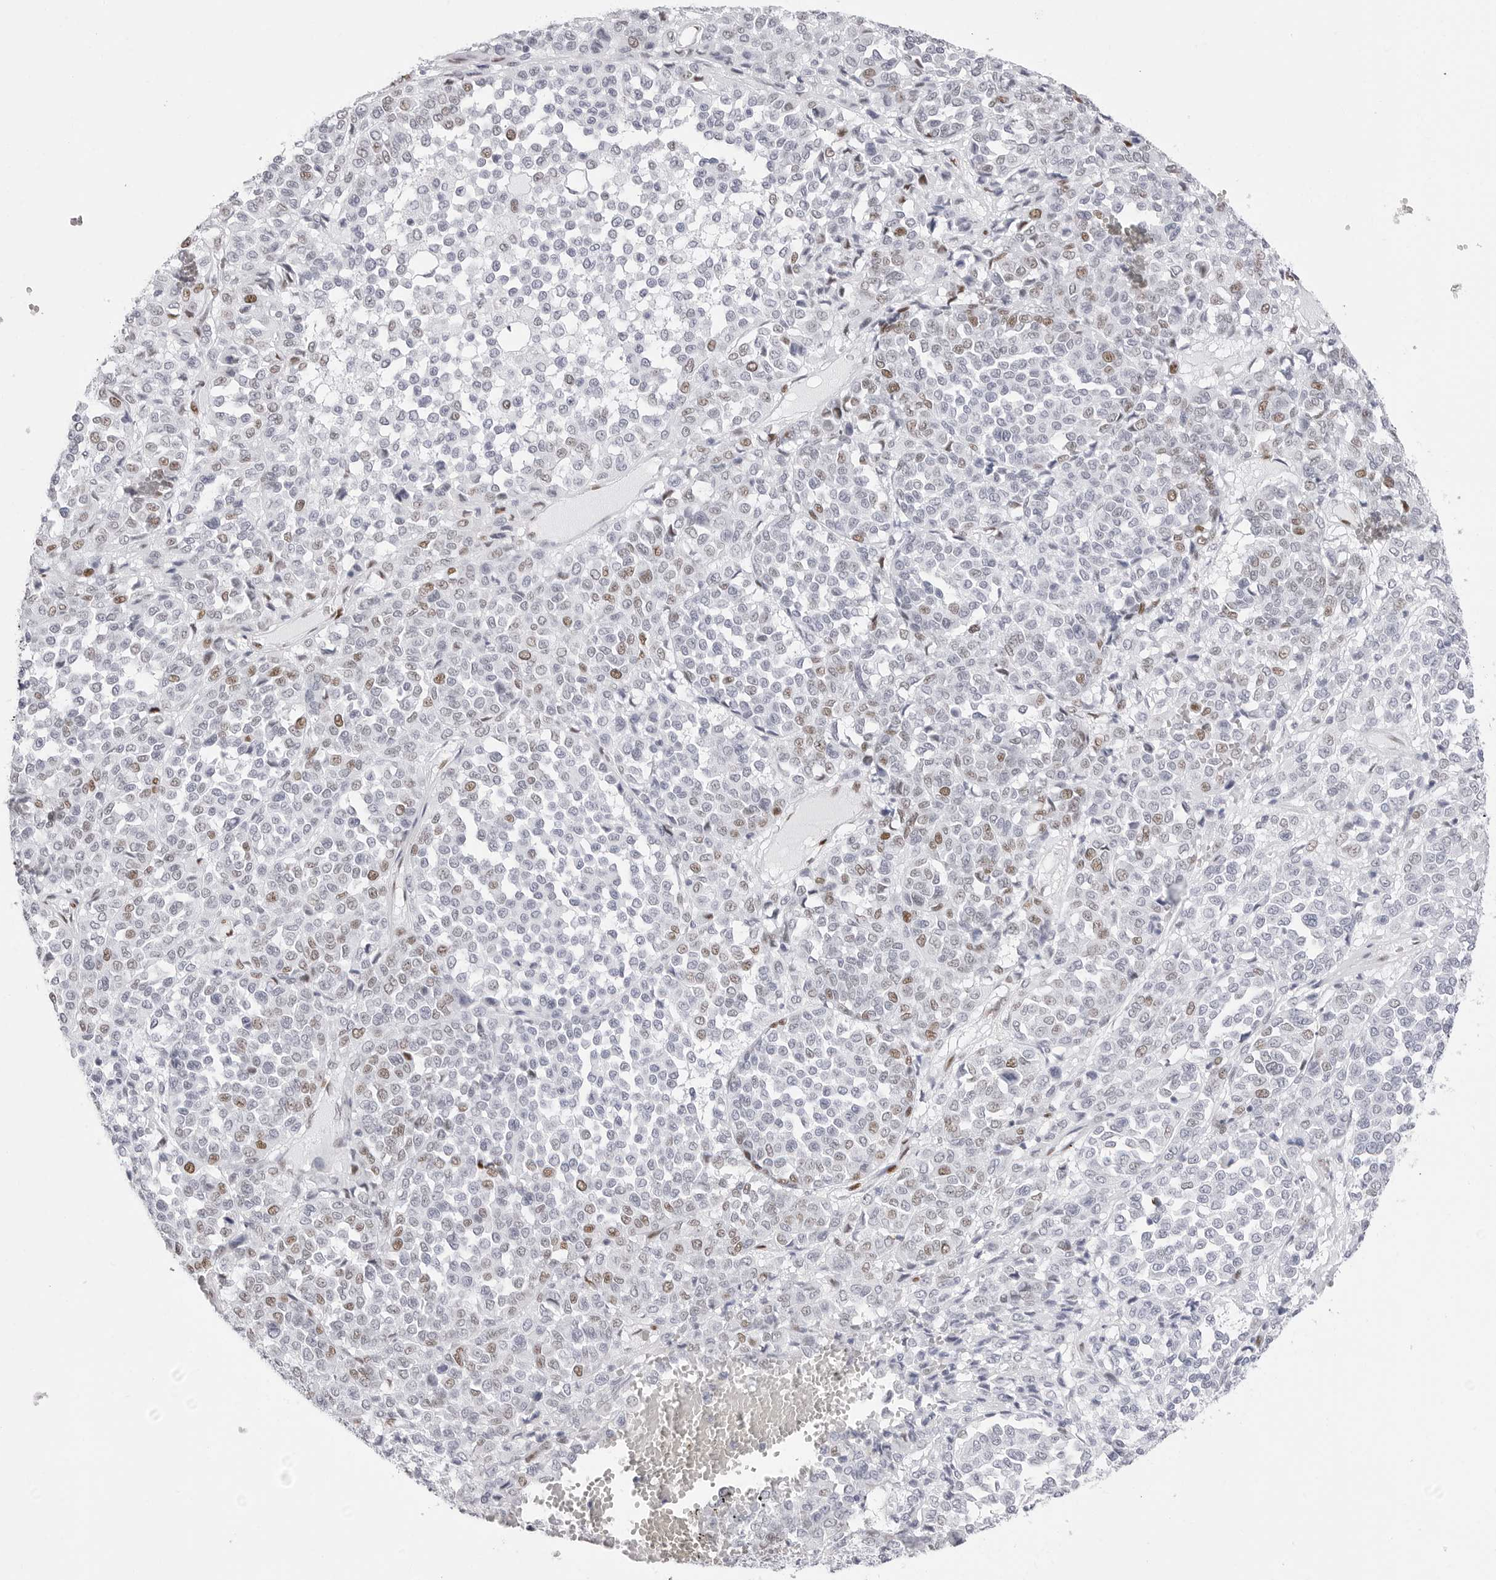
{"staining": {"intensity": "moderate", "quantity": "<25%", "location": "nuclear"}, "tissue": "melanoma", "cell_type": "Tumor cells", "image_type": "cancer", "snomed": [{"axis": "morphology", "description": "Malignant melanoma, Metastatic site"}, {"axis": "topography", "description": "Pancreas"}], "caption": "Melanoma was stained to show a protein in brown. There is low levels of moderate nuclear expression in about <25% of tumor cells.", "gene": "NASP", "patient": {"sex": "female", "age": 30}}